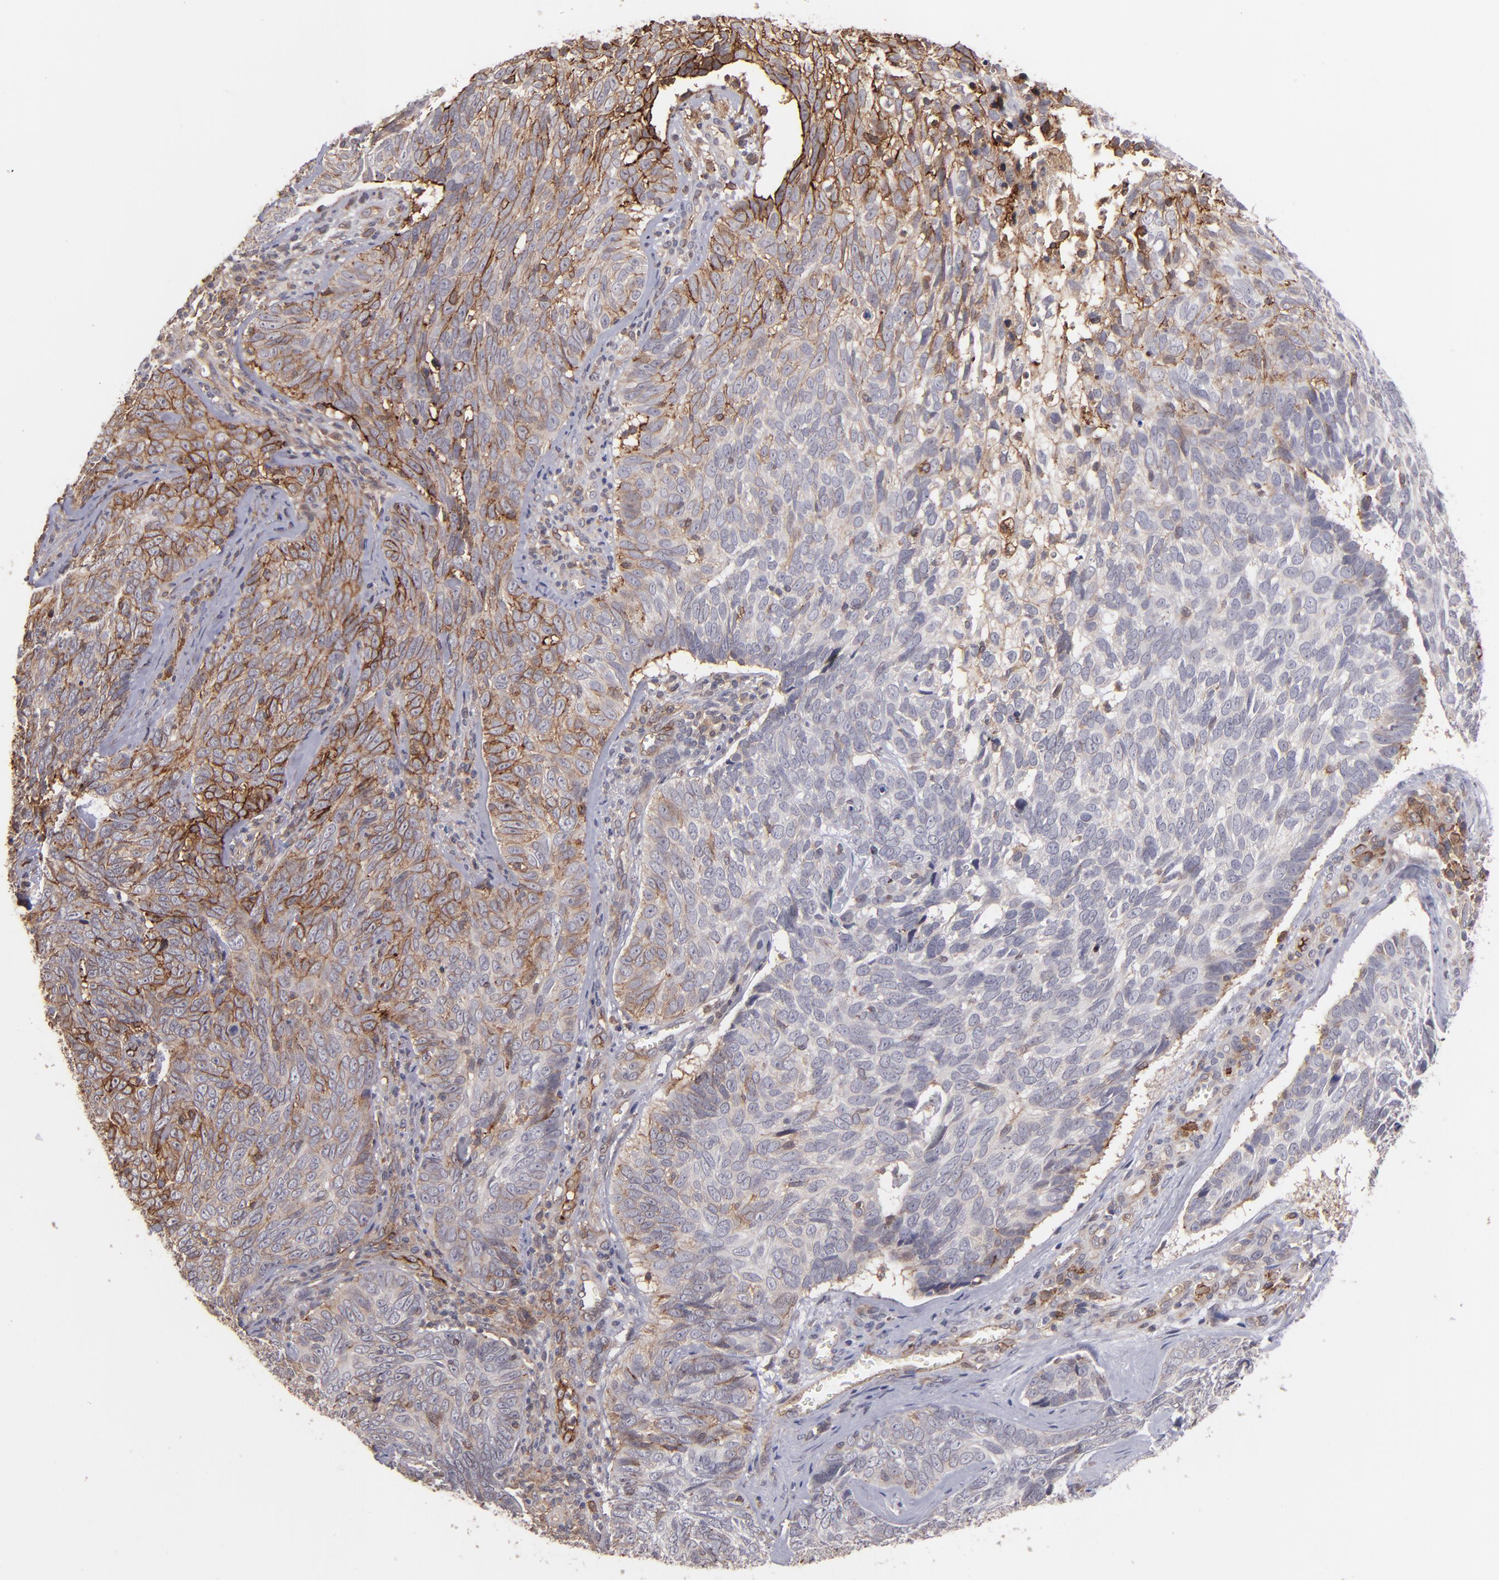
{"staining": {"intensity": "weak", "quantity": "25%-75%", "location": "cytoplasmic/membranous"}, "tissue": "skin cancer", "cell_type": "Tumor cells", "image_type": "cancer", "snomed": [{"axis": "morphology", "description": "Basal cell carcinoma"}, {"axis": "topography", "description": "Skin"}], "caption": "Immunohistochemical staining of human skin cancer (basal cell carcinoma) shows low levels of weak cytoplasmic/membranous protein expression in about 25%-75% of tumor cells.", "gene": "ICAM1", "patient": {"sex": "male", "age": 72}}